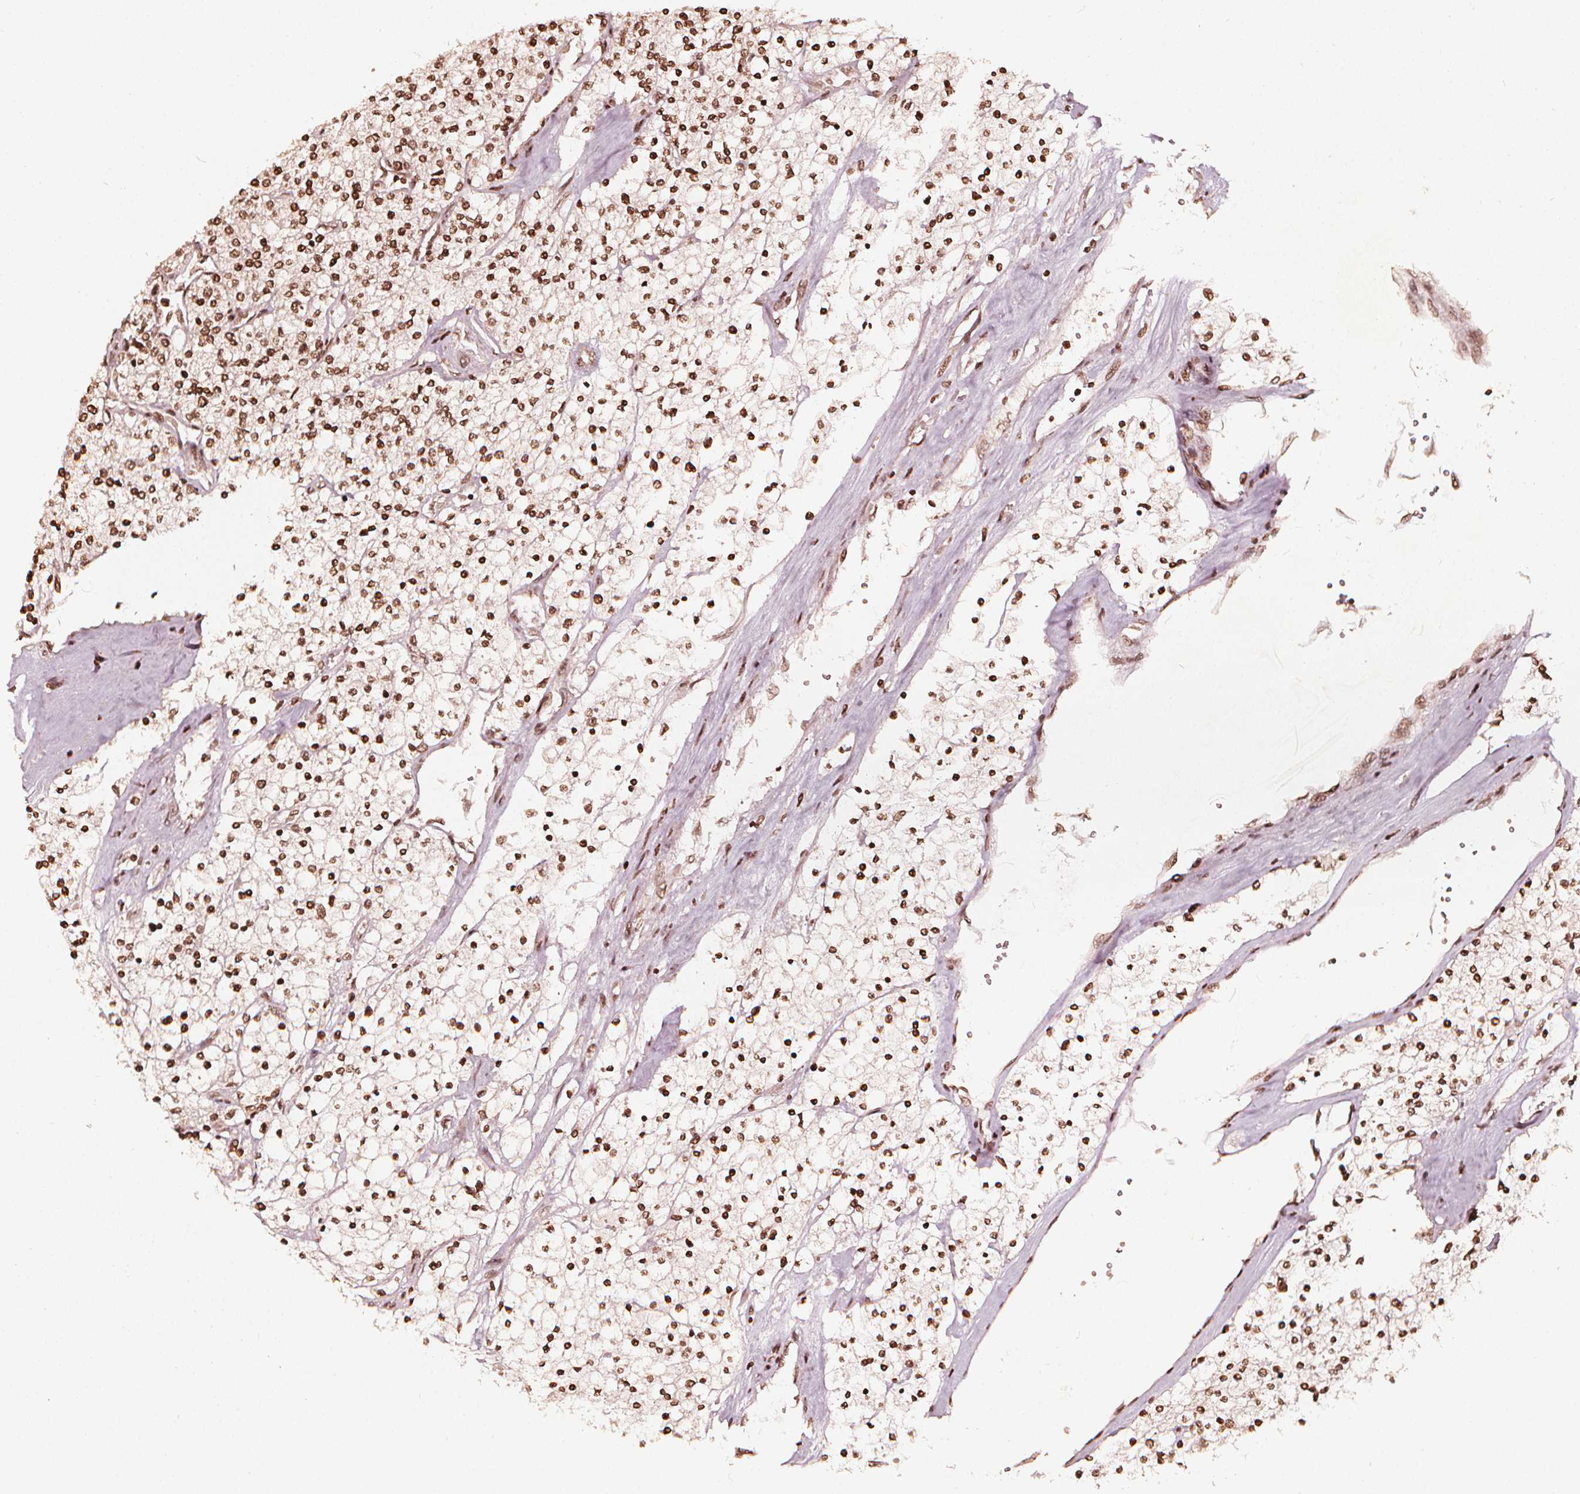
{"staining": {"intensity": "strong", "quantity": ">75%", "location": "nuclear"}, "tissue": "renal cancer", "cell_type": "Tumor cells", "image_type": "cancer", "snomed": [{"axis": "morphology", "description": "Adenocarcinoma, NOS"}, {"axis": "topography", "description": "Kidney"}], "caption": "This photomicrograph reveals adenocarcinoma (renal) stained with immunohistochemistry to label a protein in brown. The nuclear of tumor cells show strong positivity for the protein. Nuclei are counter-stained blue.", "gene": "H3C14", "patient": {"sex": "male", "age": 80}}